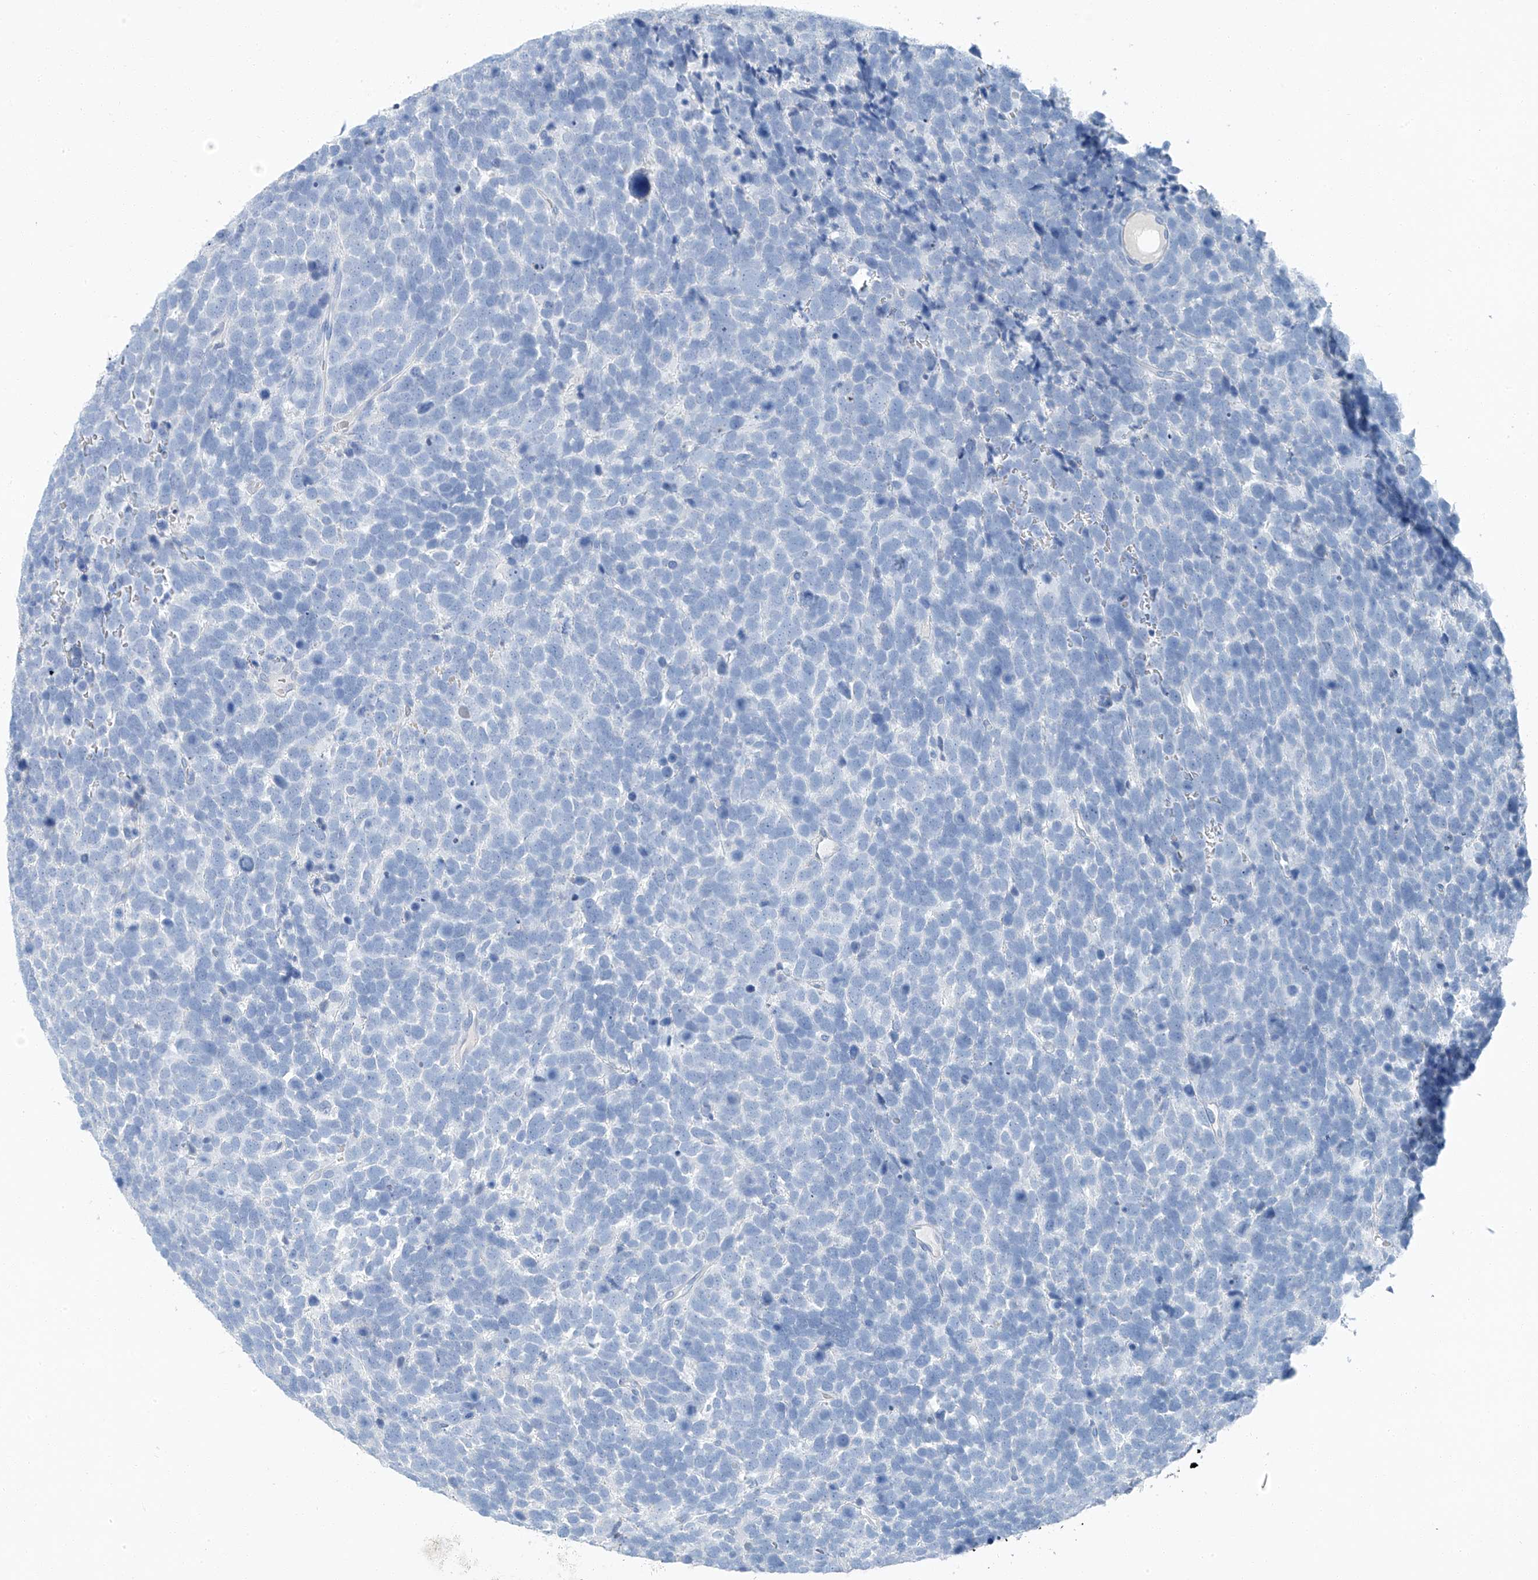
{"staining": {"intensity": "negative", "quantity": "none", "location": "none"}, "tissue": "urothelial cancer", "cell_type": "Tumor cells", "image_type": "cancer", "snomed": [{"axis": "morphology", "description": "Urothelial carcinoma, High grade"}, {"axis": "topography", "description": "Urinary bladder"}], "caption": "Micrograph shows no significant protein expression in tumor cells of urothelial cancer.", "gene": "C1orf87", "patient": {"sex": "female", "age": 82}}